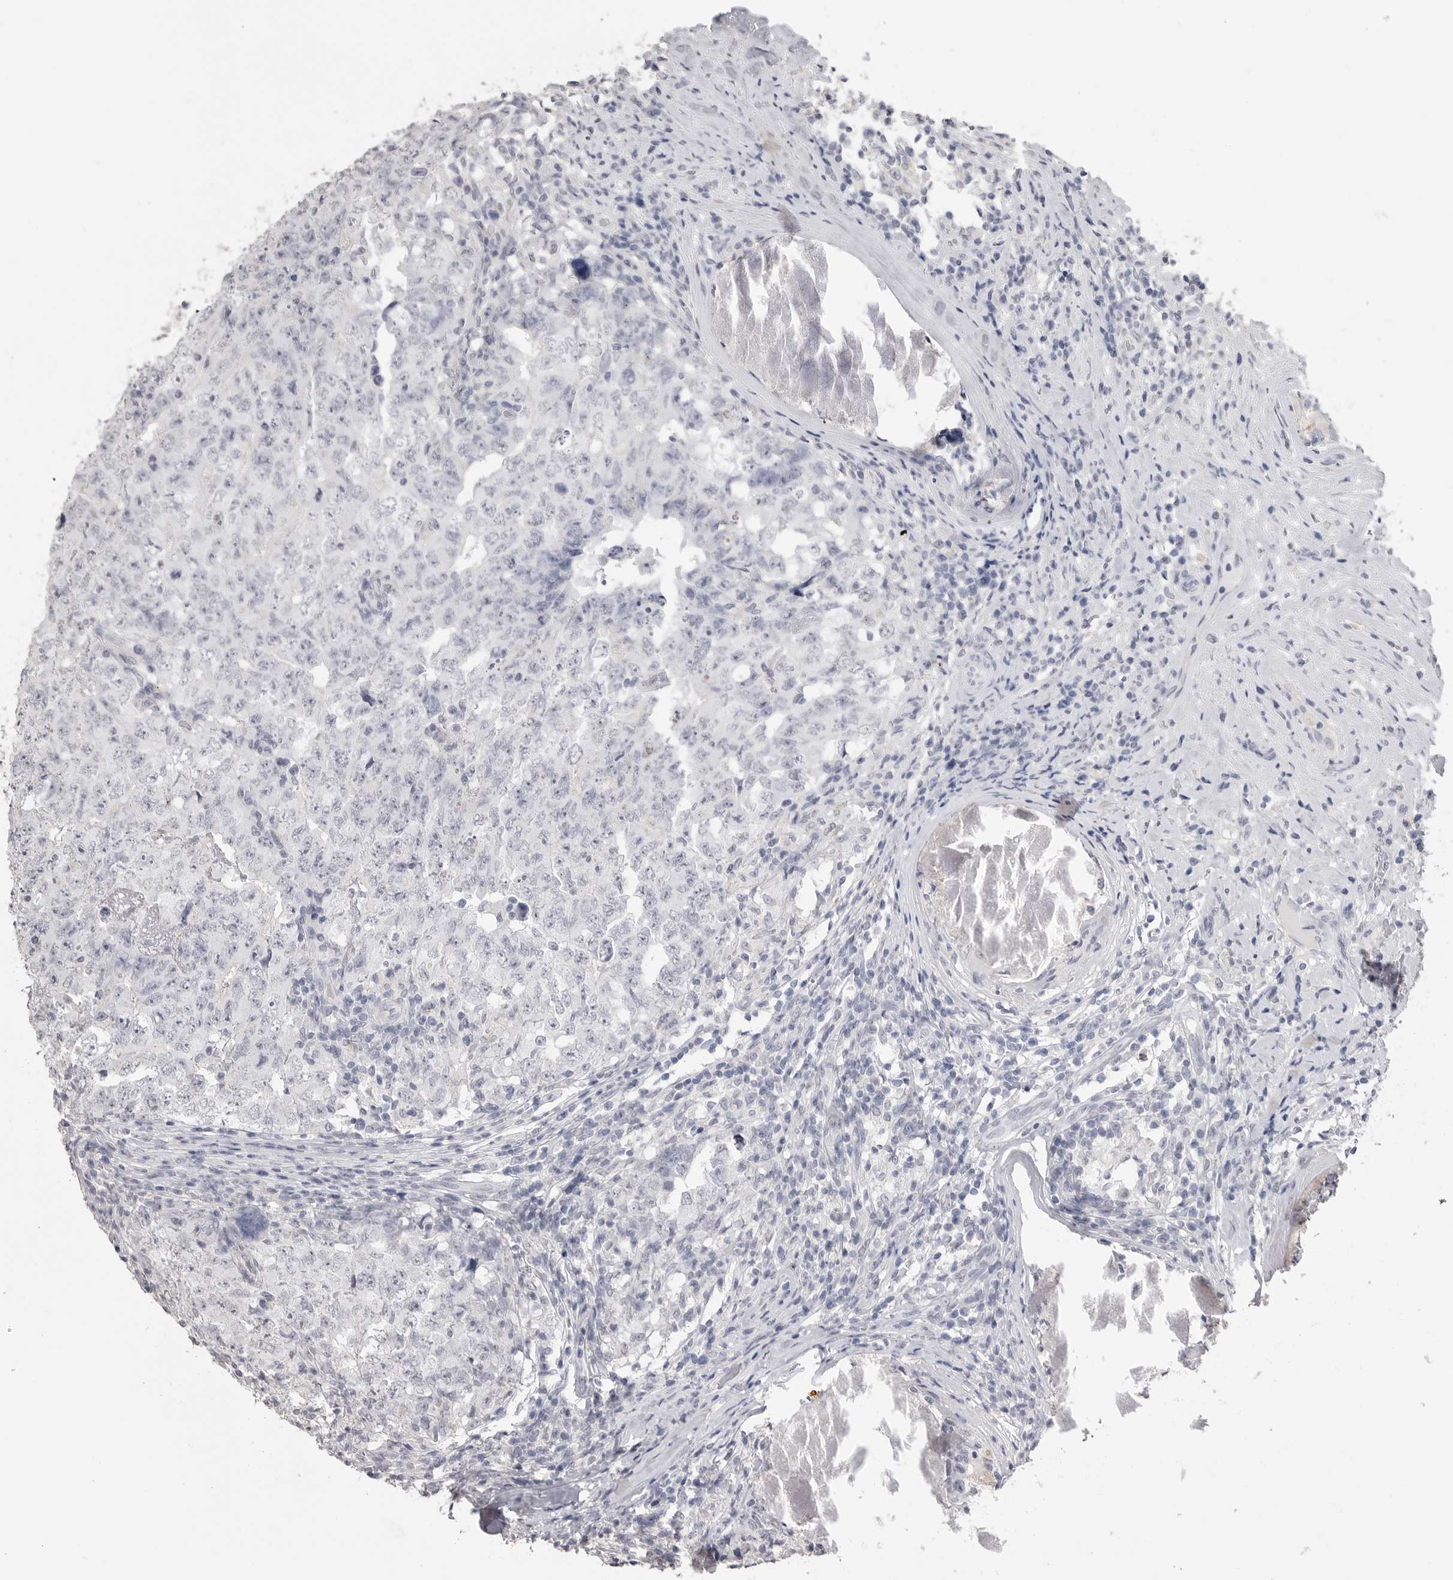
{"staining": {"intensity": "negative", "quantity": "none", "location": "none"}, "tissue": "testis cancer", "cell_type": "Tumor cells", "image_type": "cancer", "snomed": [{"axis": "morphology", "description": "Carcinoma, Embryonal, NOS"}, {"axis": "topography", "description": "Testis"}], "caption": "There is no significant positivity in tumor cells of testis embryonal carcinoma.", "gene": "ICAM5", "patient": {"sex": "male", "age": 26}}